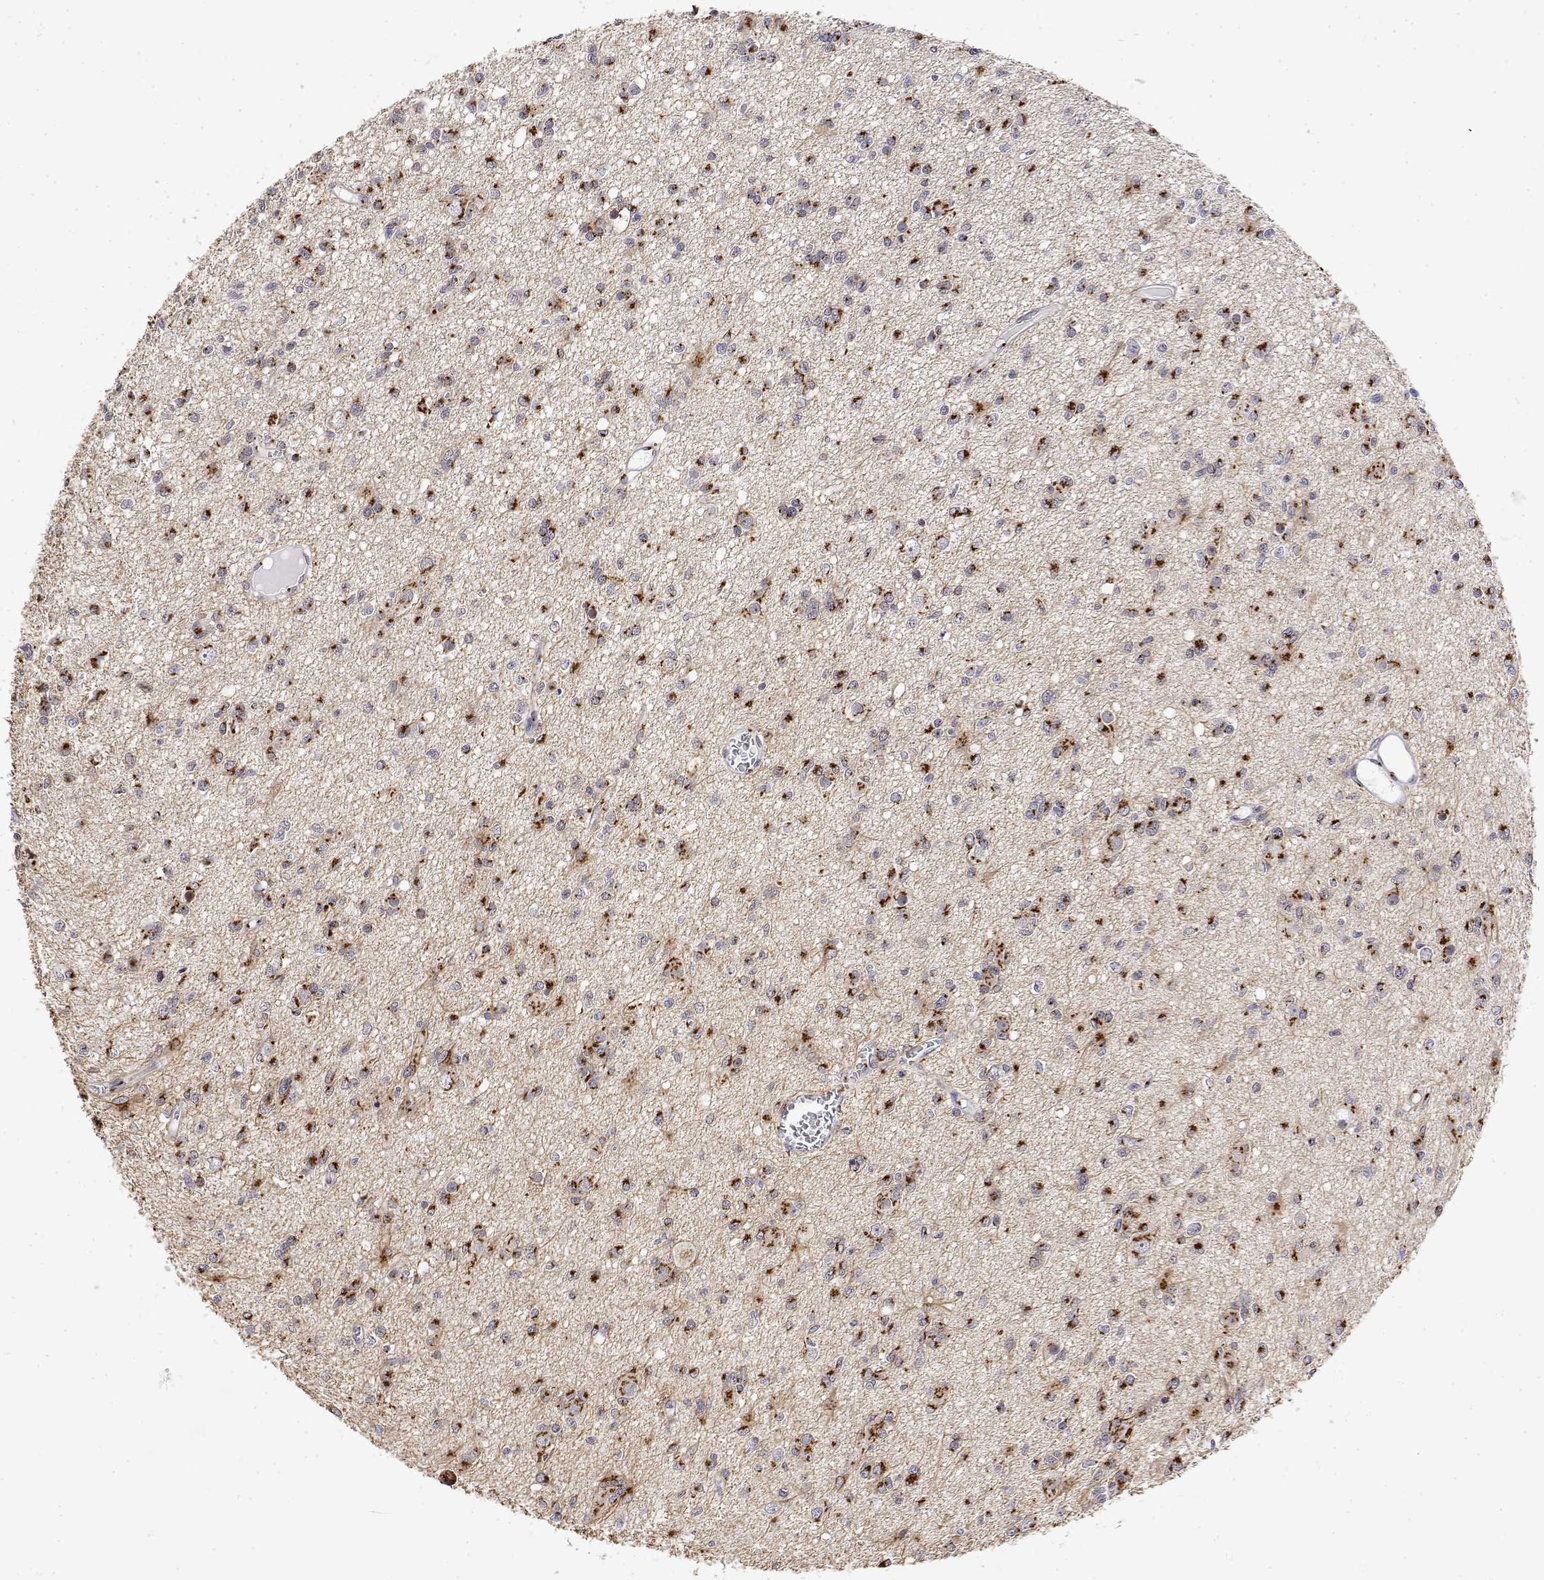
{"staining": {"intensity": "strong", "quantity": ">75%", "location": "cytoplasmic/membranous"}, "tissue": "glioma", "cell_type": "Tumor cells", "image_type": "cancer", "snomed": [{"axis": "morphology", "description": "Glioma, malignant, Low grade"}, {"axis": "topography", "description": "Brain"}], "caption": "DAB immunohistochemical staining of human glioma demonstrates strong cytoplasmic/membranous protein expression in approximately >75% of tumor cells.", "gene": "YIPF3", "patient": {"sex": "male", "age": 64}}